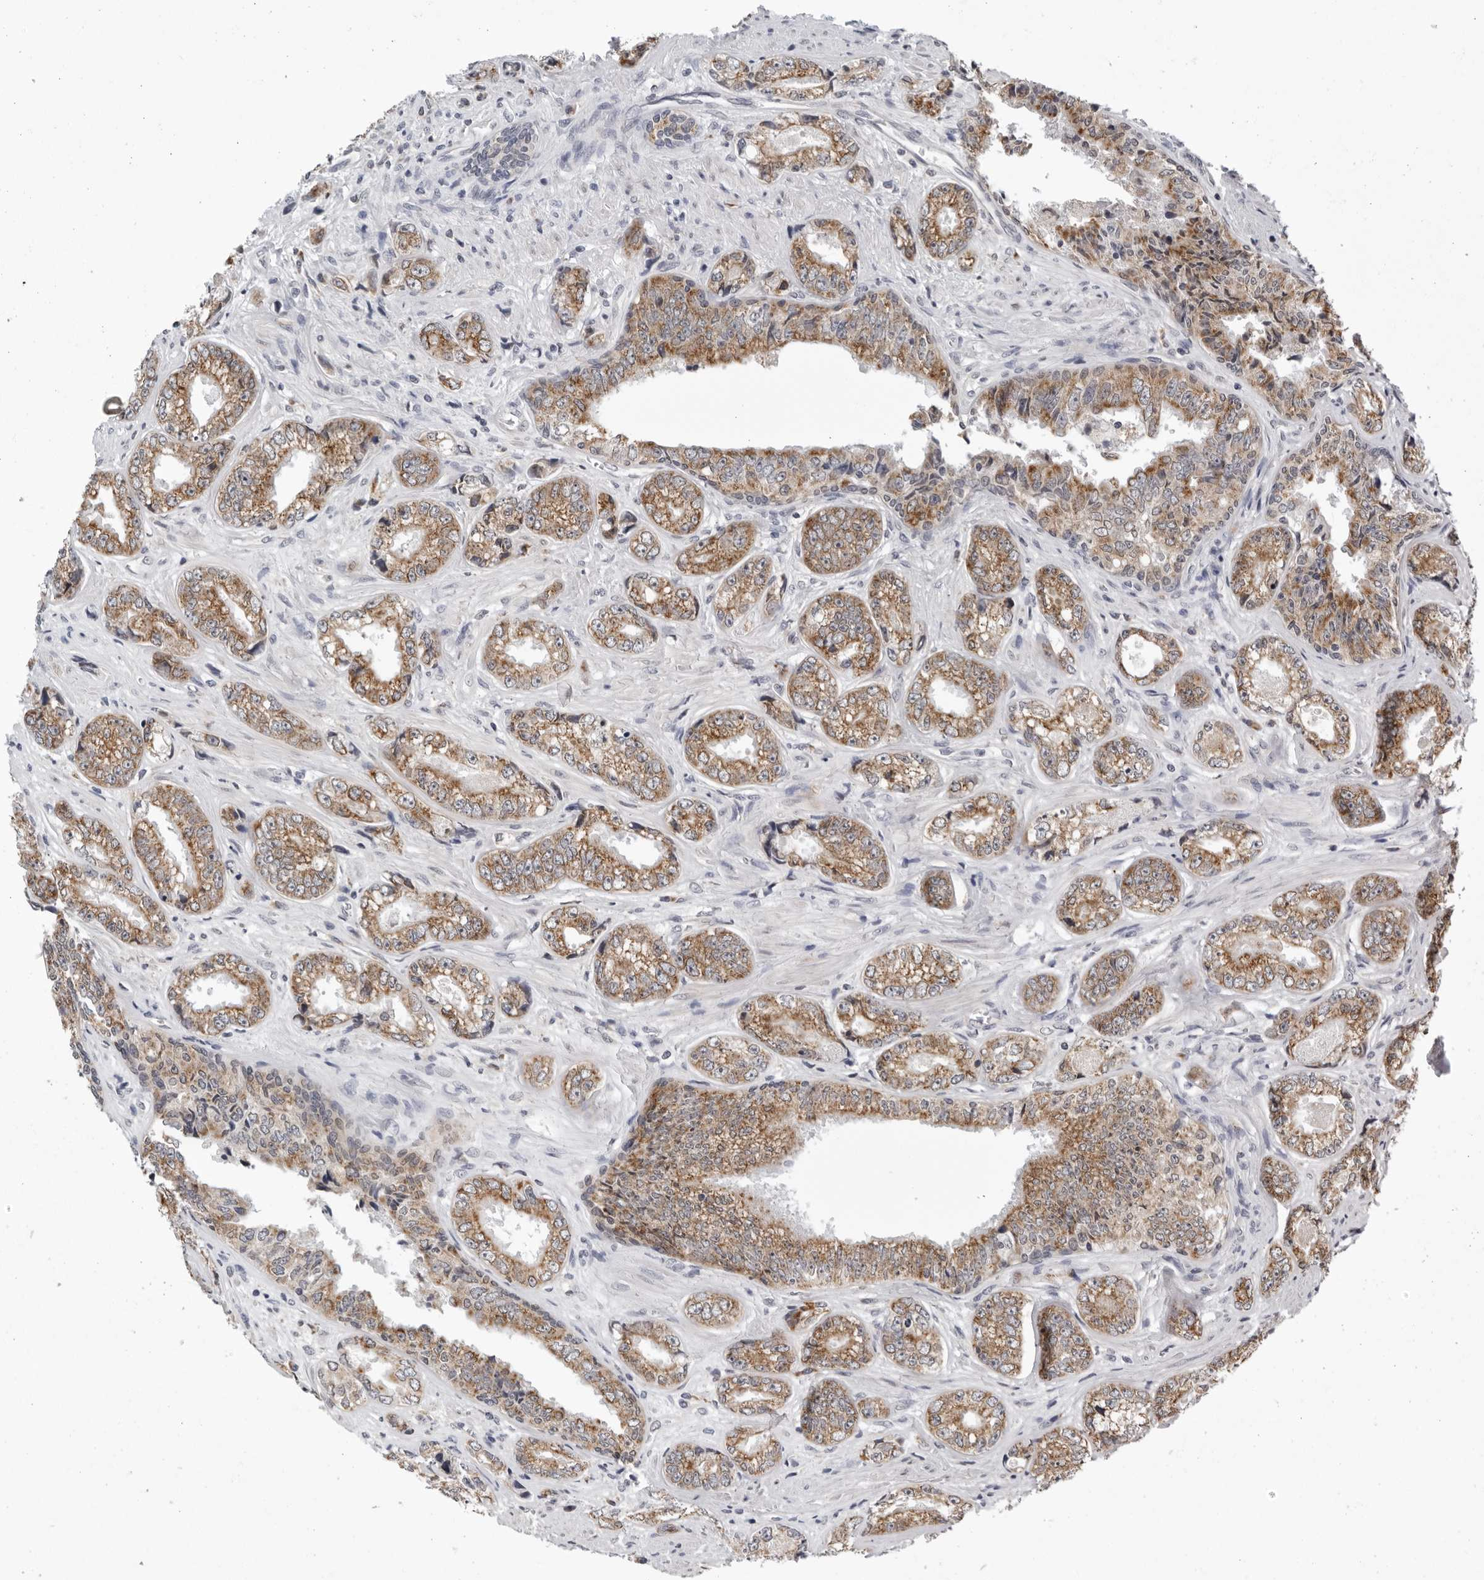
{"staining": {"intensity": "moderate", "quantity": ">75%", "location": "cytoplasmic/membranous"}, "tissue": "prostate cancer", "cell_type": "Tumor cells", "image_type": "cancer", "snomed": [{"axis": "morphology", "description": "Adenocarcinoma, High grade"}, {"axis": "topography", "description": "Prostate"}], "caption": "Moderate cytoplasmic/membranous staining is appreciated in approximately >75% of tumor cells in prostate cancer (adenocarcinoma (high-grade)).", "gene": "CPT2", "patient": {"sex": "male", "age": 61}}